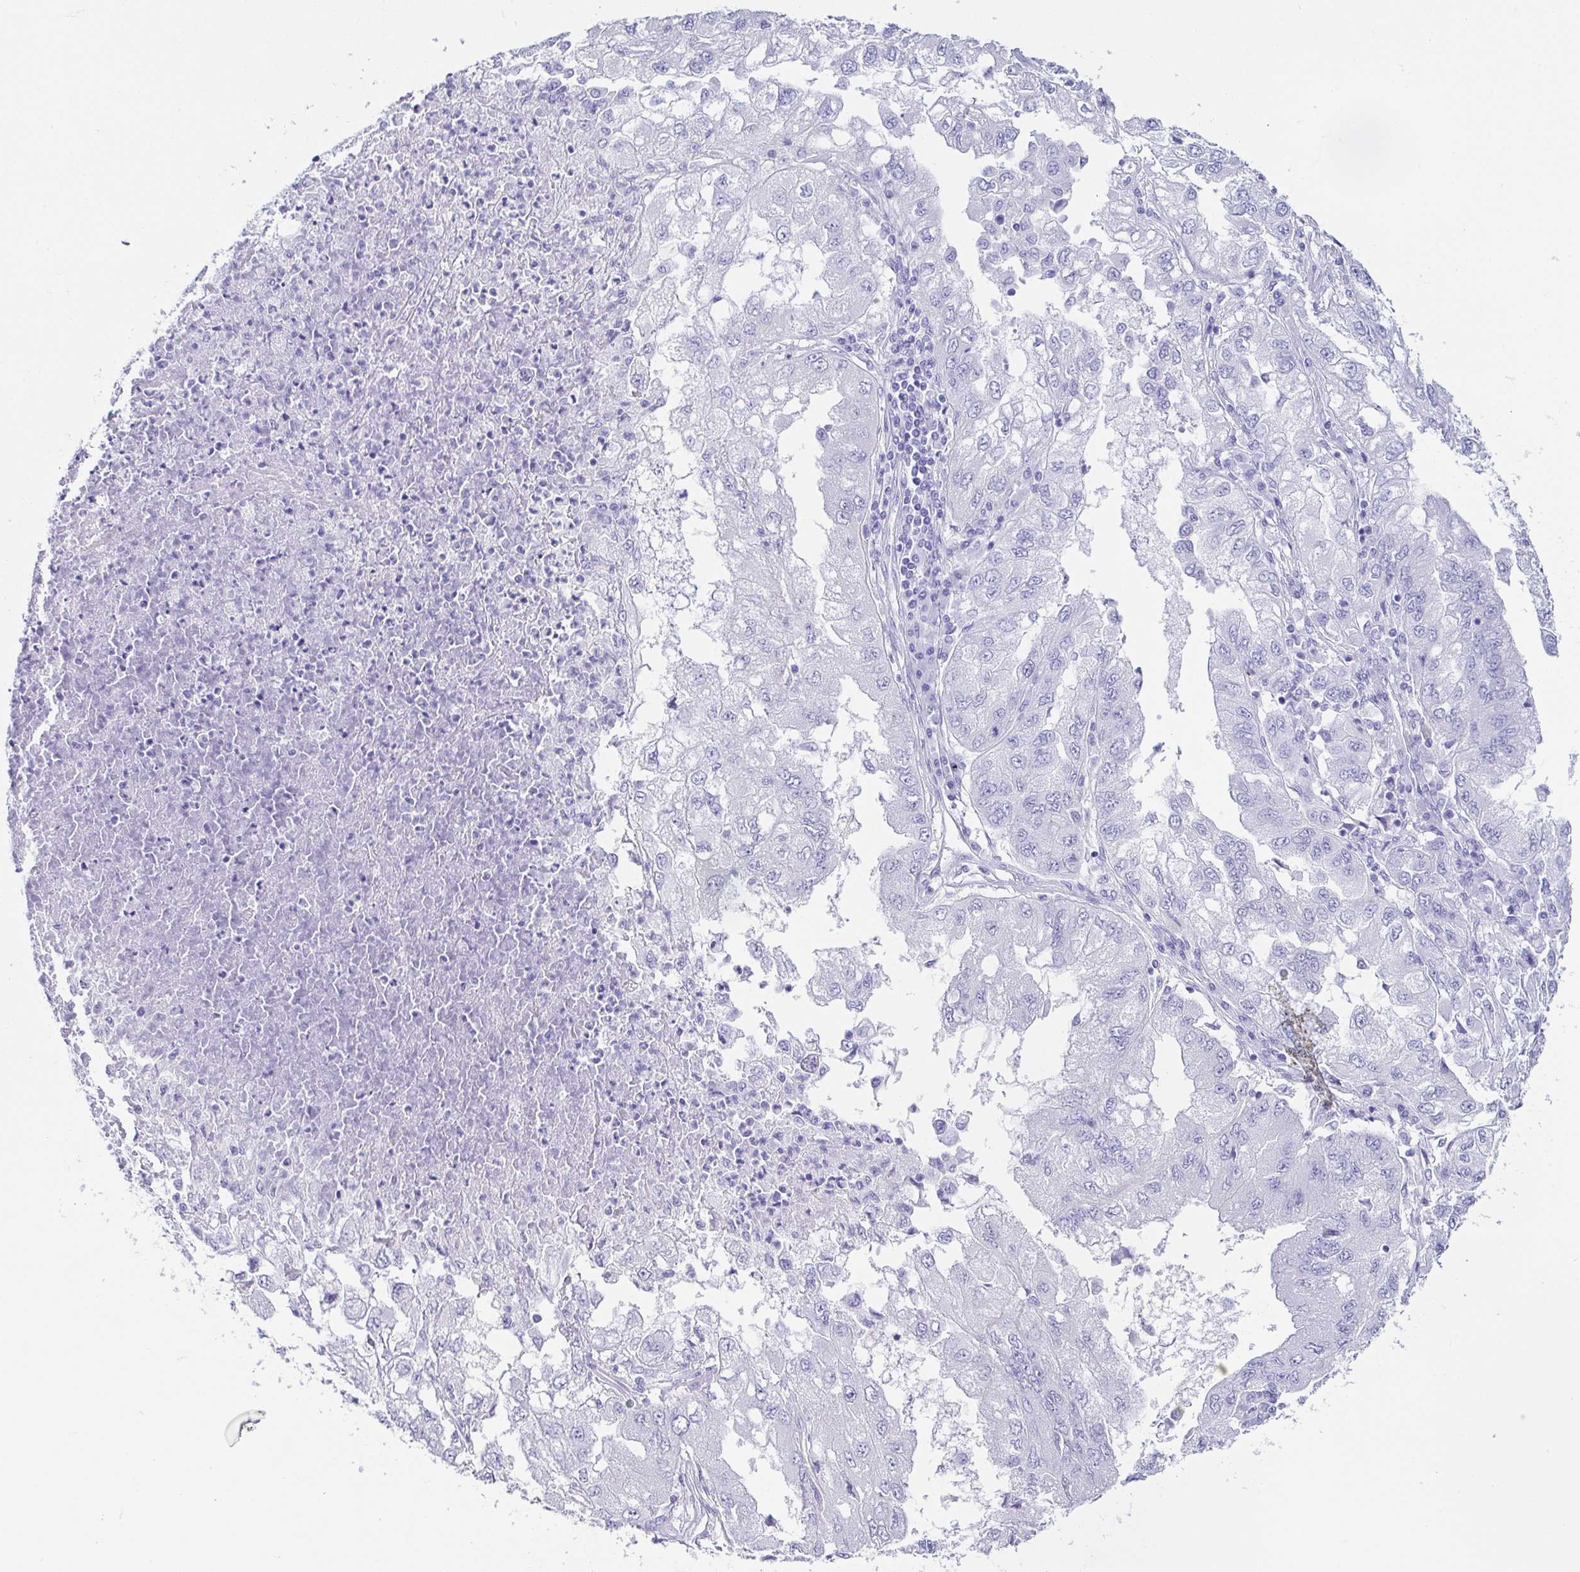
{"staining": {"intensity": "negative", "quantity": "none", "location": "none"}, "tissue": "lung cancer", "cell_type": "Tumor cells", "image_type": "cancer", "snomed": [{"axis": "morphology", "description": "Adenocarcinoma, NOS"}, {"axis": "morphology", "description": "Adenocarcinoma primary or metastatic"}, {"axis": "topography", "description": "Lung"}], "caption": "DAB (3,3'-diaminobenzidine) immunohistochemical staining of human lung adenocarcinoma exhibits no significant staining in tumor cells. The staining is performed using DAB (3,3'-diaminobenzidine) brown chromogen with nuclei counter-stained in using hematoxylin.", "gene": "CD164L2", "patient": {"sex": "male", "age": 74}}